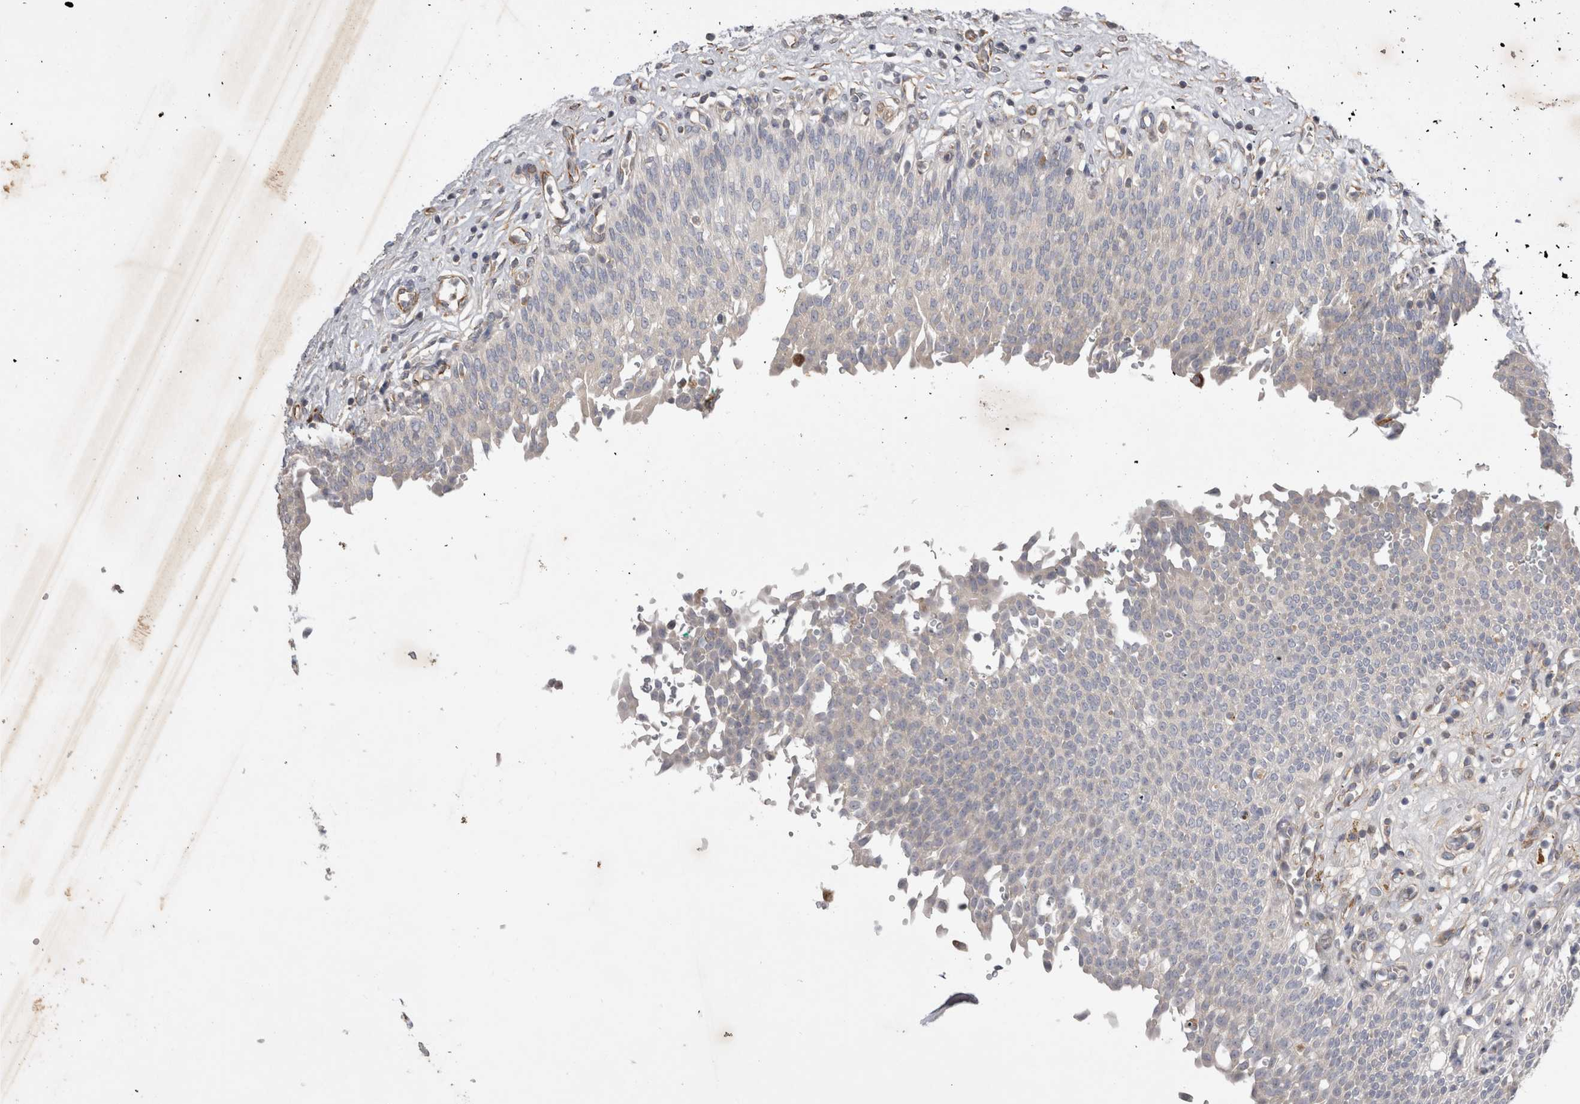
{"staining": {"intensity": "weak", "quantity": "<25%", "location": "cytoplasmic/membranous"}, "tissue": "urinary bladder", "cell_type": "Urothelial cells", "image_type": "normal", "snomed": [{"axis": "morphology", "description": "Urothelial carcinoma, High grade"}, {"axis": "topography", "description": "Urinary bladder"}], "caption": "Immunohistochemical staining of benign human urinary bladder displays no significant positivity in urothelial cells.", "gene": "STRADB", "patient": {"sex": "male", "age": 46}}